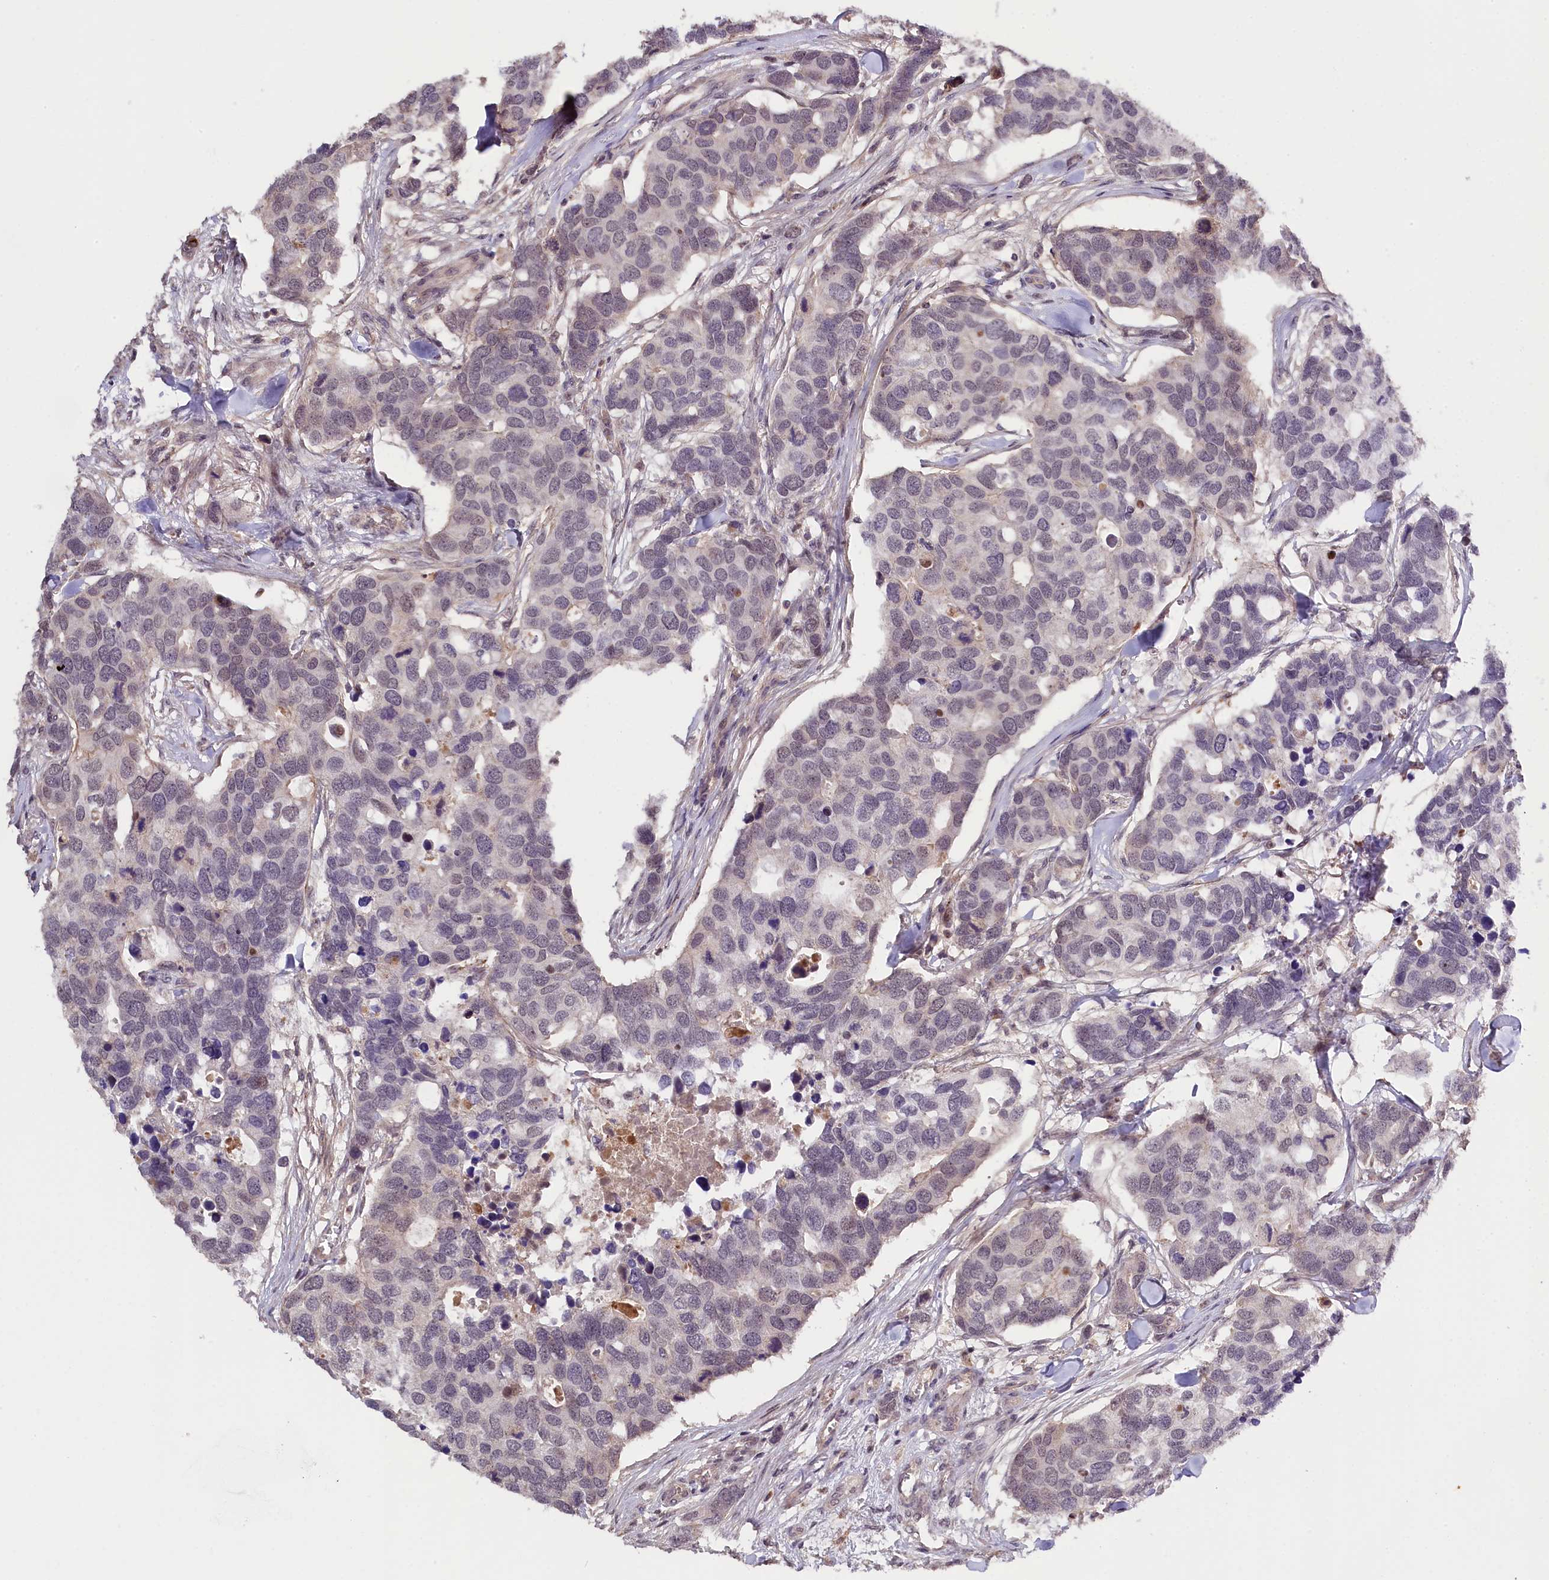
{"staining": {"intensity": "weak", "quantity": "<25%", "location": "nuclear"}, "tissue": "breast cancer", "cell_type": "Tumor cells", "image_type": "cancer", "snomed": [{"axis": "morphology", "description": "Duct carcinoma"}, {"axis": "topography", "description": "Breast"}], "caption": "An immunohistochemistry (IHC) histopathology image of breast cancer (intraductal carcinoma) is shown. There is no staining in tumor cells of breast cancer (intraductal carcinoma).", "gene": "ZNF480", "patient": {"sex": "female", "age": 83}}